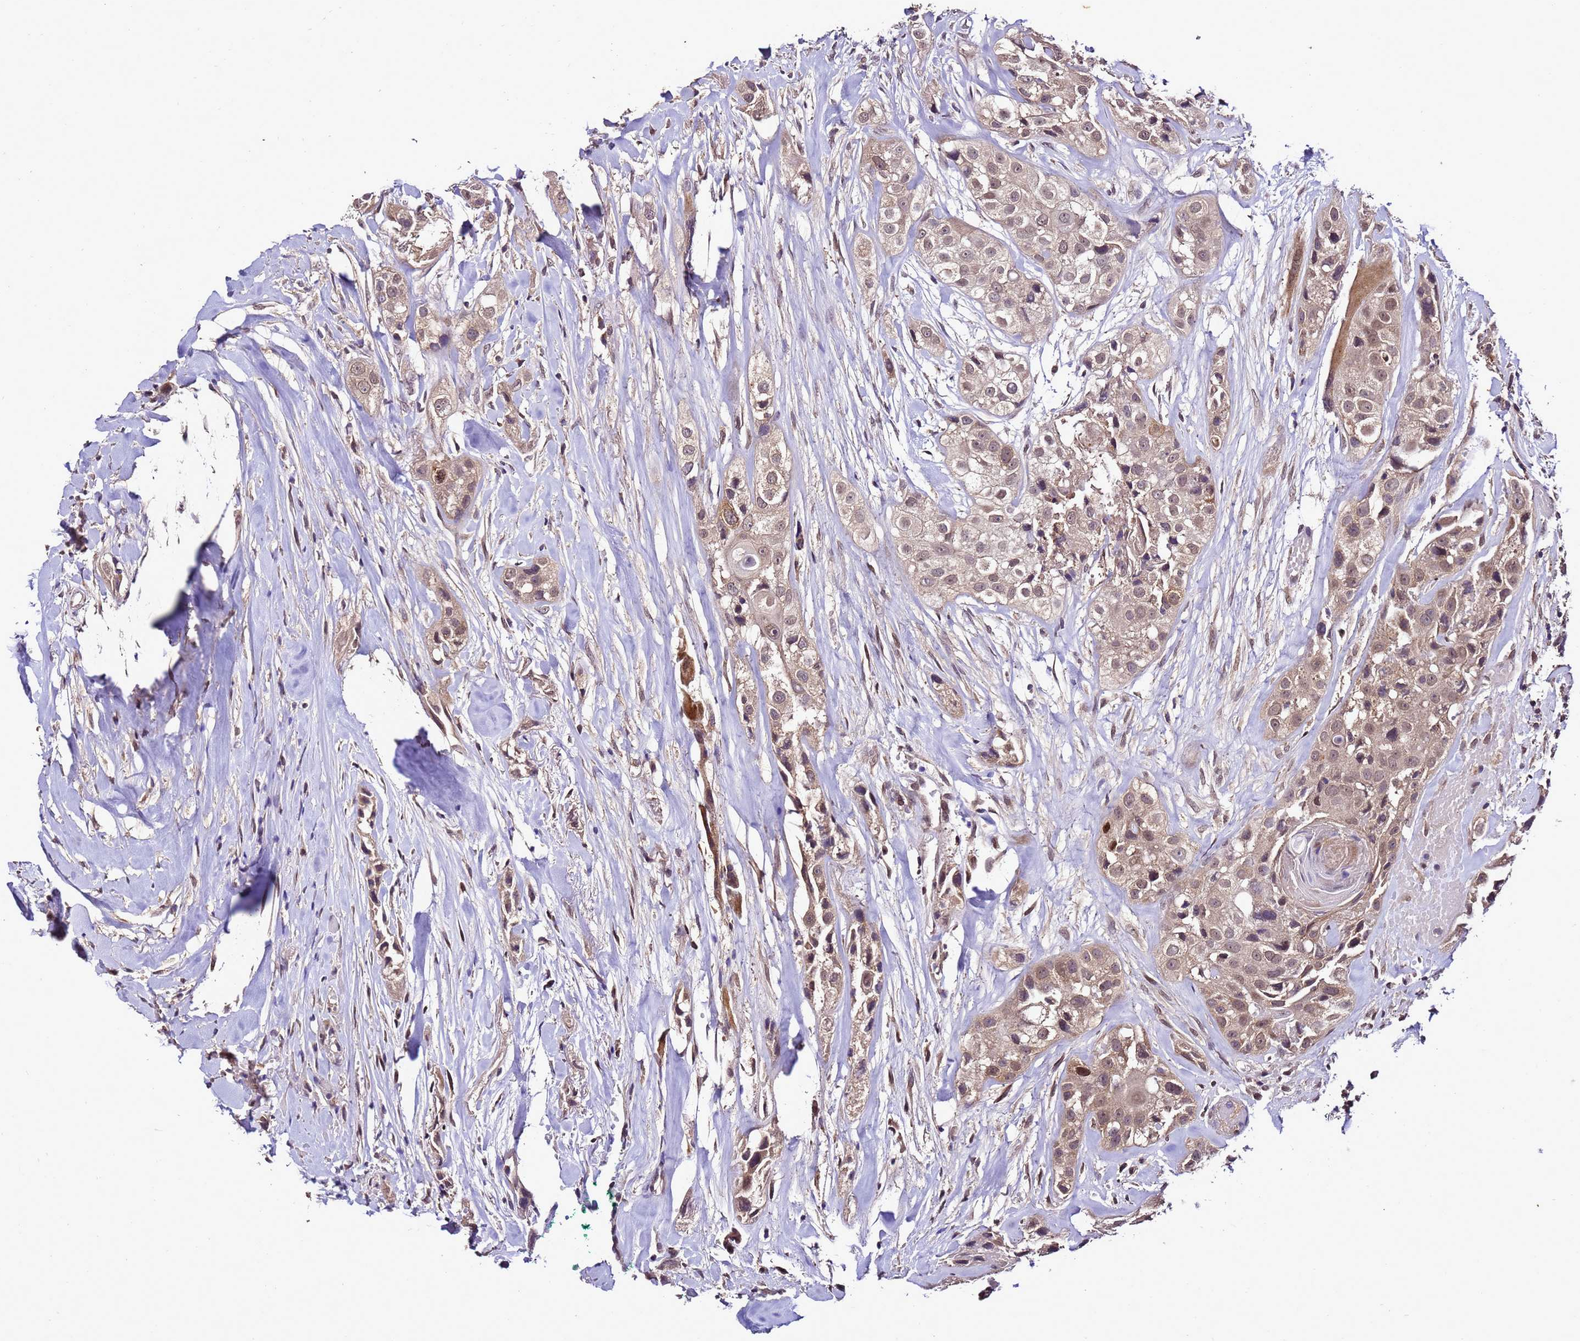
{"staining": {"intensity": "weak", "quantity": ">75%", "location": "cytoplasmic/membranous,nuclear"}, "tissue": "head and neck cancer", "cell_type": "Tumor cells", "image_type": "cancer", "snomed": [{"axis": "morphology", "description": "Normal tissue, NOS"}, {"axis": "morphology", "description": "Squamous cell carcinoma, NOS"}, {"axis": "topography", "description": "Skeletal muscle"}, {"axis": "topography", "description": "Head-Neck"}], "caption": "Immunohistochemistry micrograph of neoplastic tissue: head and neck squamous cell carcinoma stained using IHC shows low levels of weak protein expression localized specifically in the cytoplasmic/membranous and nuclear of tumor cells, appearing as a cytoplasmic/membranous and nuclear brown color.", "gene": "ZNF329", "patient": {"sex": "male", "age": 51}}